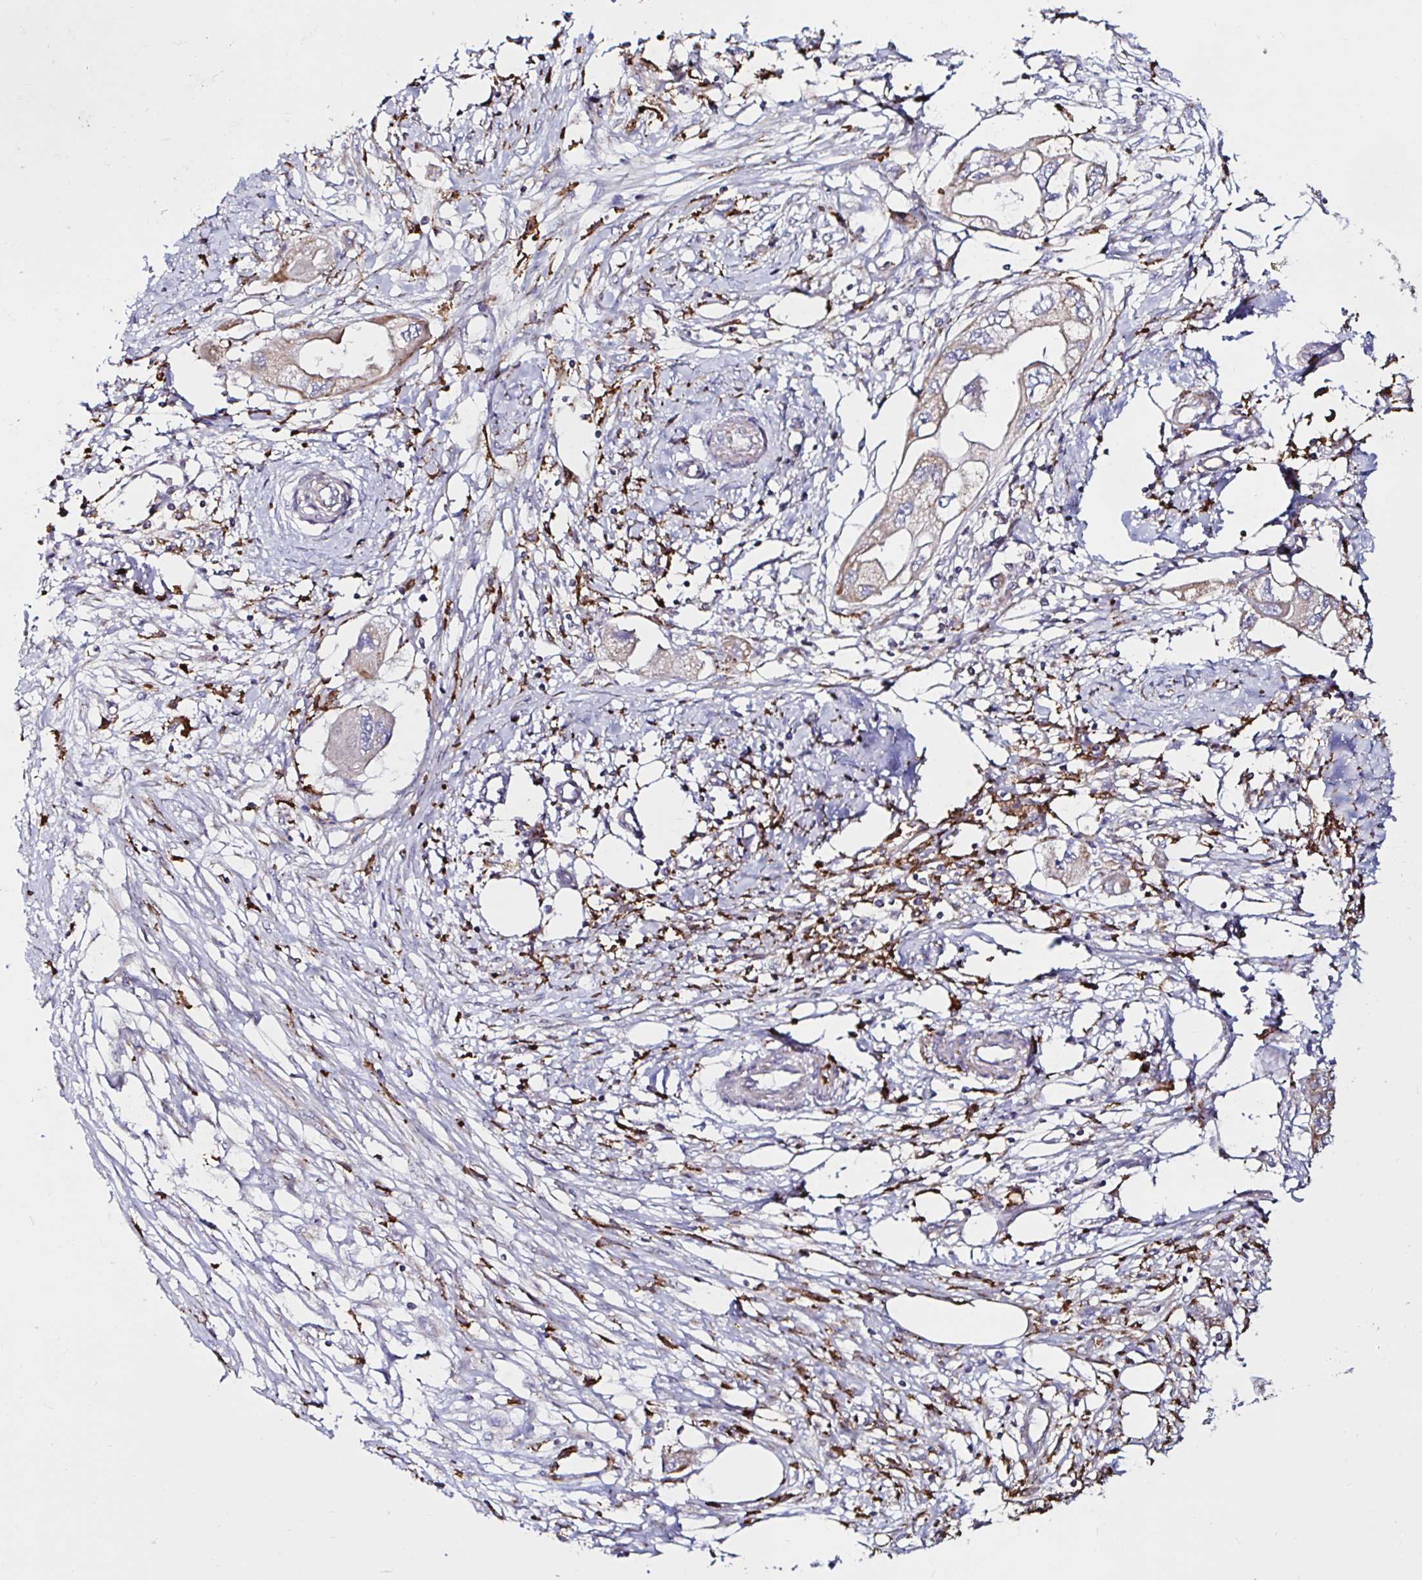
{"staining": {"intensity": "weak", "quantity": "25%-75%", "location": "cytoplasmic/membranous"}, "tissue": "endometrial cancer", "cell_type": "Tumor cells", "image_type": "cancer", "snomed": [{"axis": "morphology", "description": "Adenocarcinoma, NOS"}, {"axis": "morphology", "description": "Adenocarcinoma, metastatic, NOS"}, {"axis": "topography", "description": "Adipose tissue"}, {"axis": "topography", "description": "Endometrium"}], "caption": "High-magnification brightfield microscopy of metastatic adenocarcinoma (endometrial) stained with DAB (3,3'-diaminobenzidine) (brown) and counterstained with hematoxylin (blue). tumor cells exhibit weak cytoplasmic/membranous expression is identified in approximately25%-75% of cells.", "gene": "MSR1", "patient": {"sex": "female", "age": 67}}